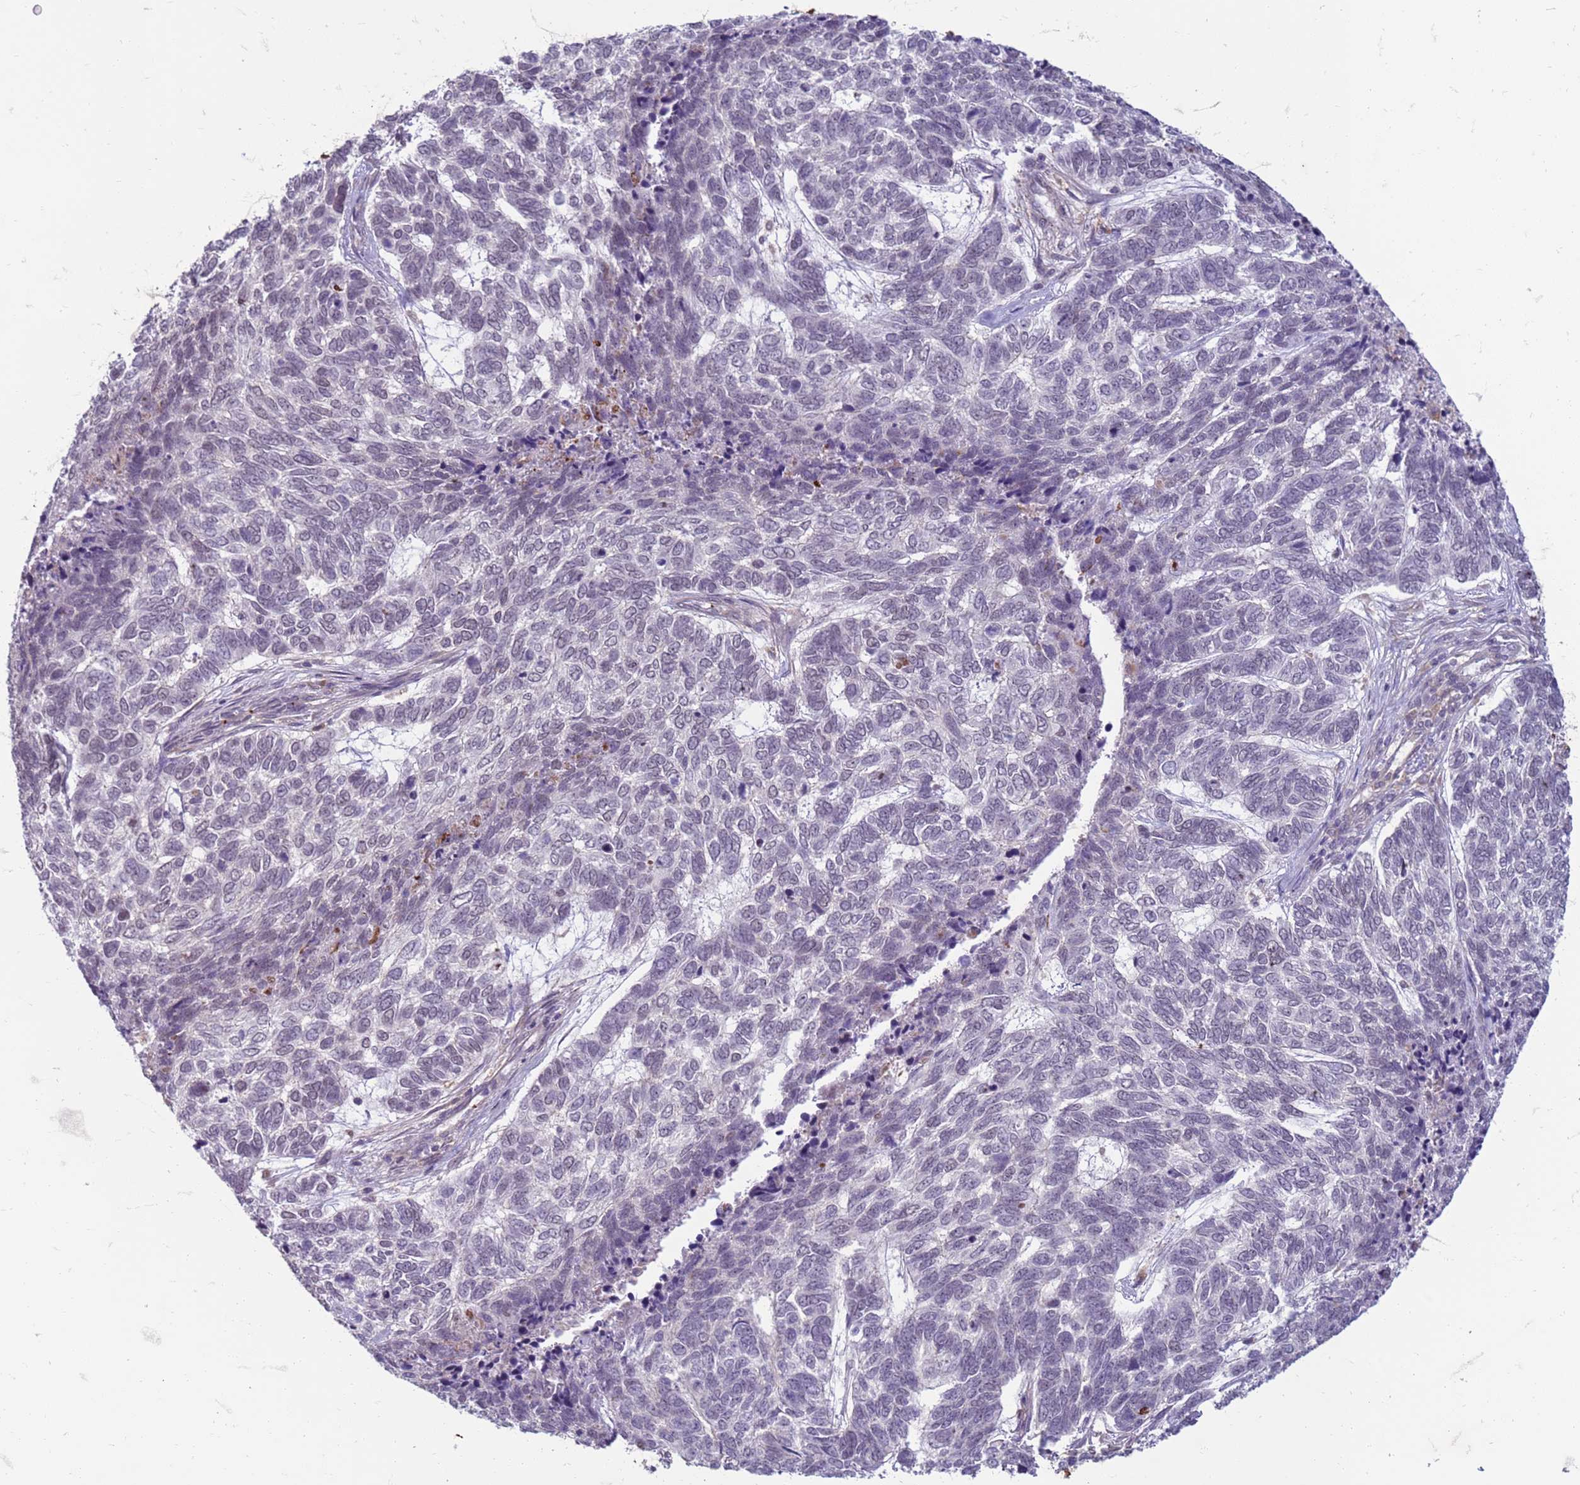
{"staining": {"intensity": "negative", "quantity": "none", "location": "none"}, "tissue": "skin cancer", "cell_type": "Tumor cells", "image_type": "cancer", "snomed": [{"axis": "morphology", "description": "Basal cell carcinoma"}, {"axis": "topography", "description": "Skin"}], "caption": "DAB immunohistochemical staining of human skin cancer (basal cell carcinoma) exhibits no significant expression in tumor cells.", "gene": "SLC15A3", "patient": {"sex": "female", "age": 65}}